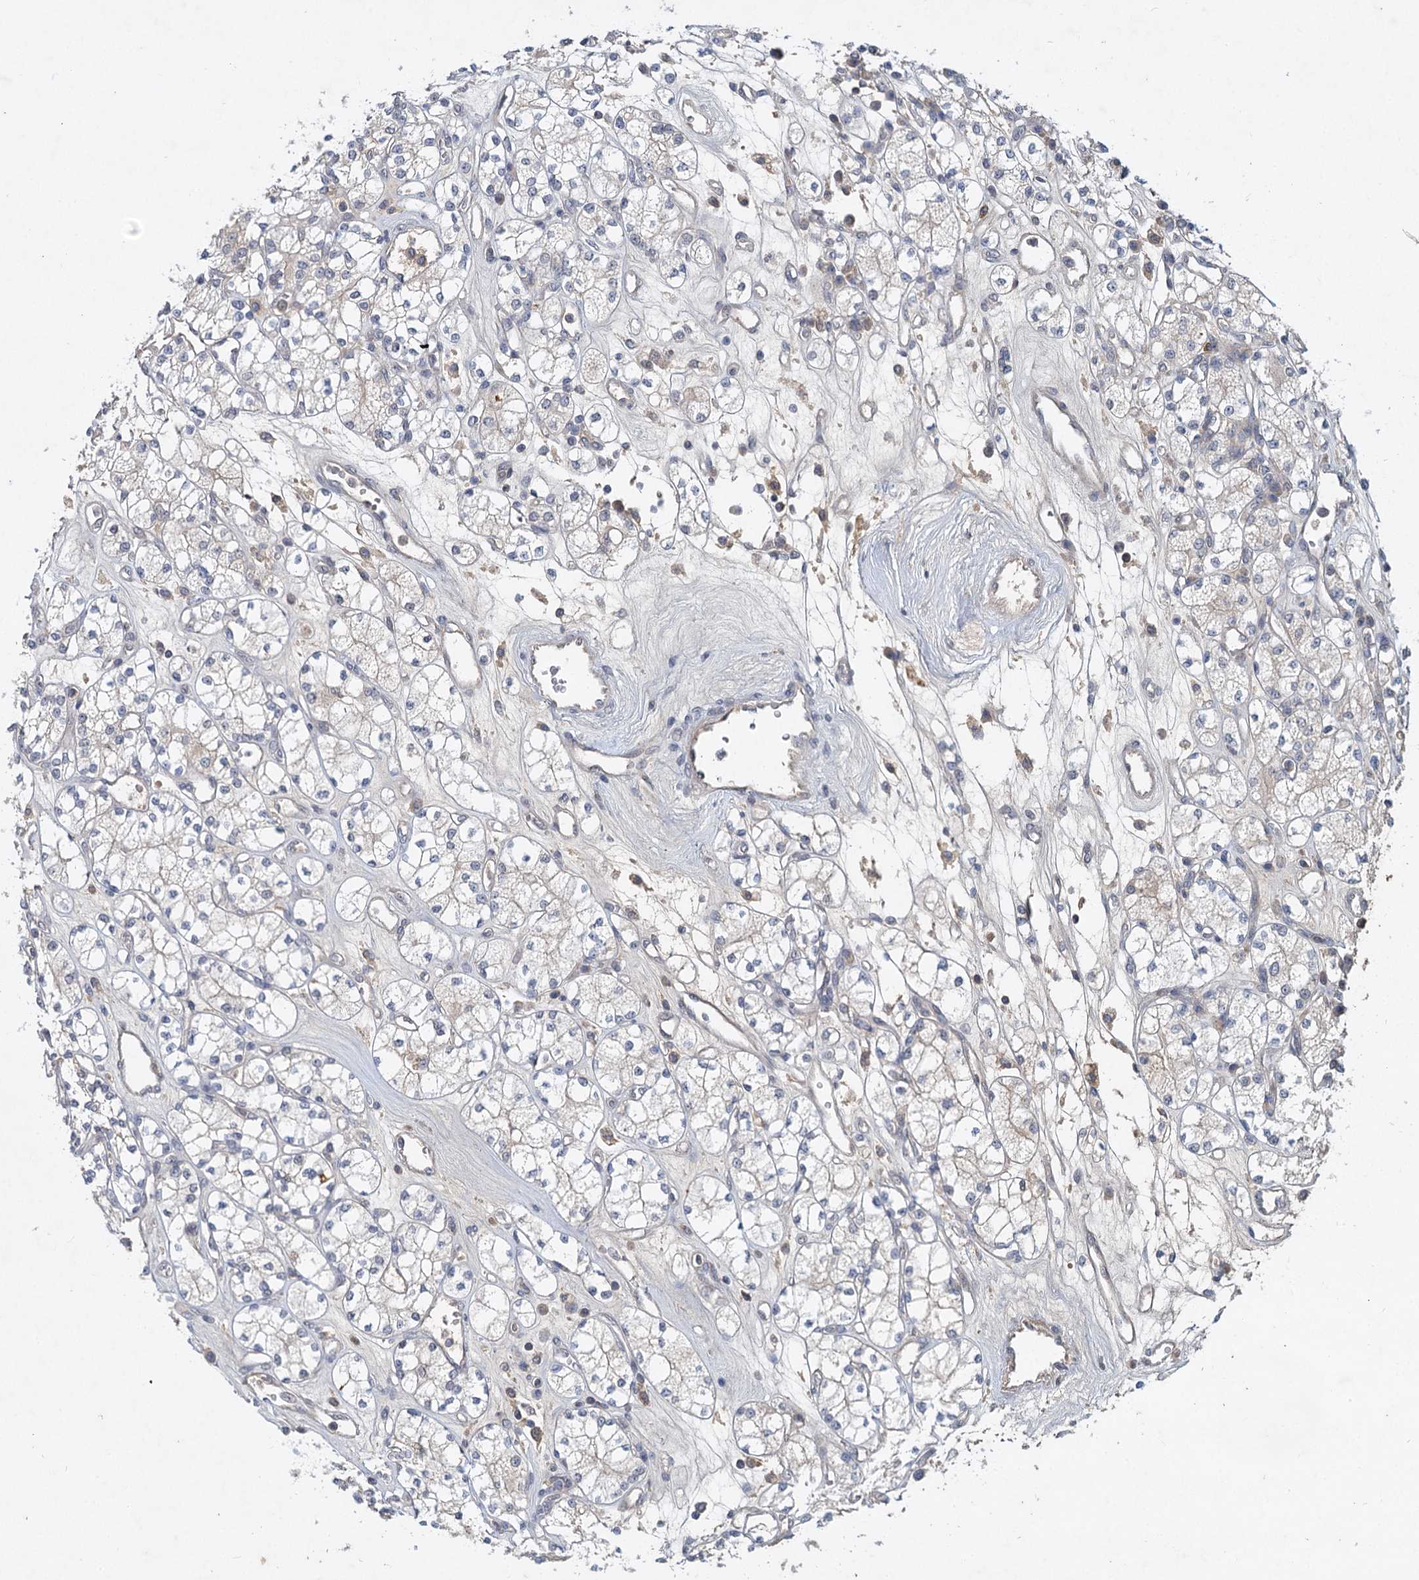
{"staining": {"intensity": "negative", "quantity": "none", "location": "none"}, "tissue": "renal cancer", "cell_type": "Tumor cells", "image_type": "cancer", "snomed": [{"axis": "morphology", "description": "Adenocarcinoma, NOS"}, {"axis": "topography", "description": "Kidney"}], "caption": "Tumor cells show no significant protein staining in renal cancer (adenocarcinoma).", "gene": "AP3B1", "patient": {"sex": "male", "age": 77}}